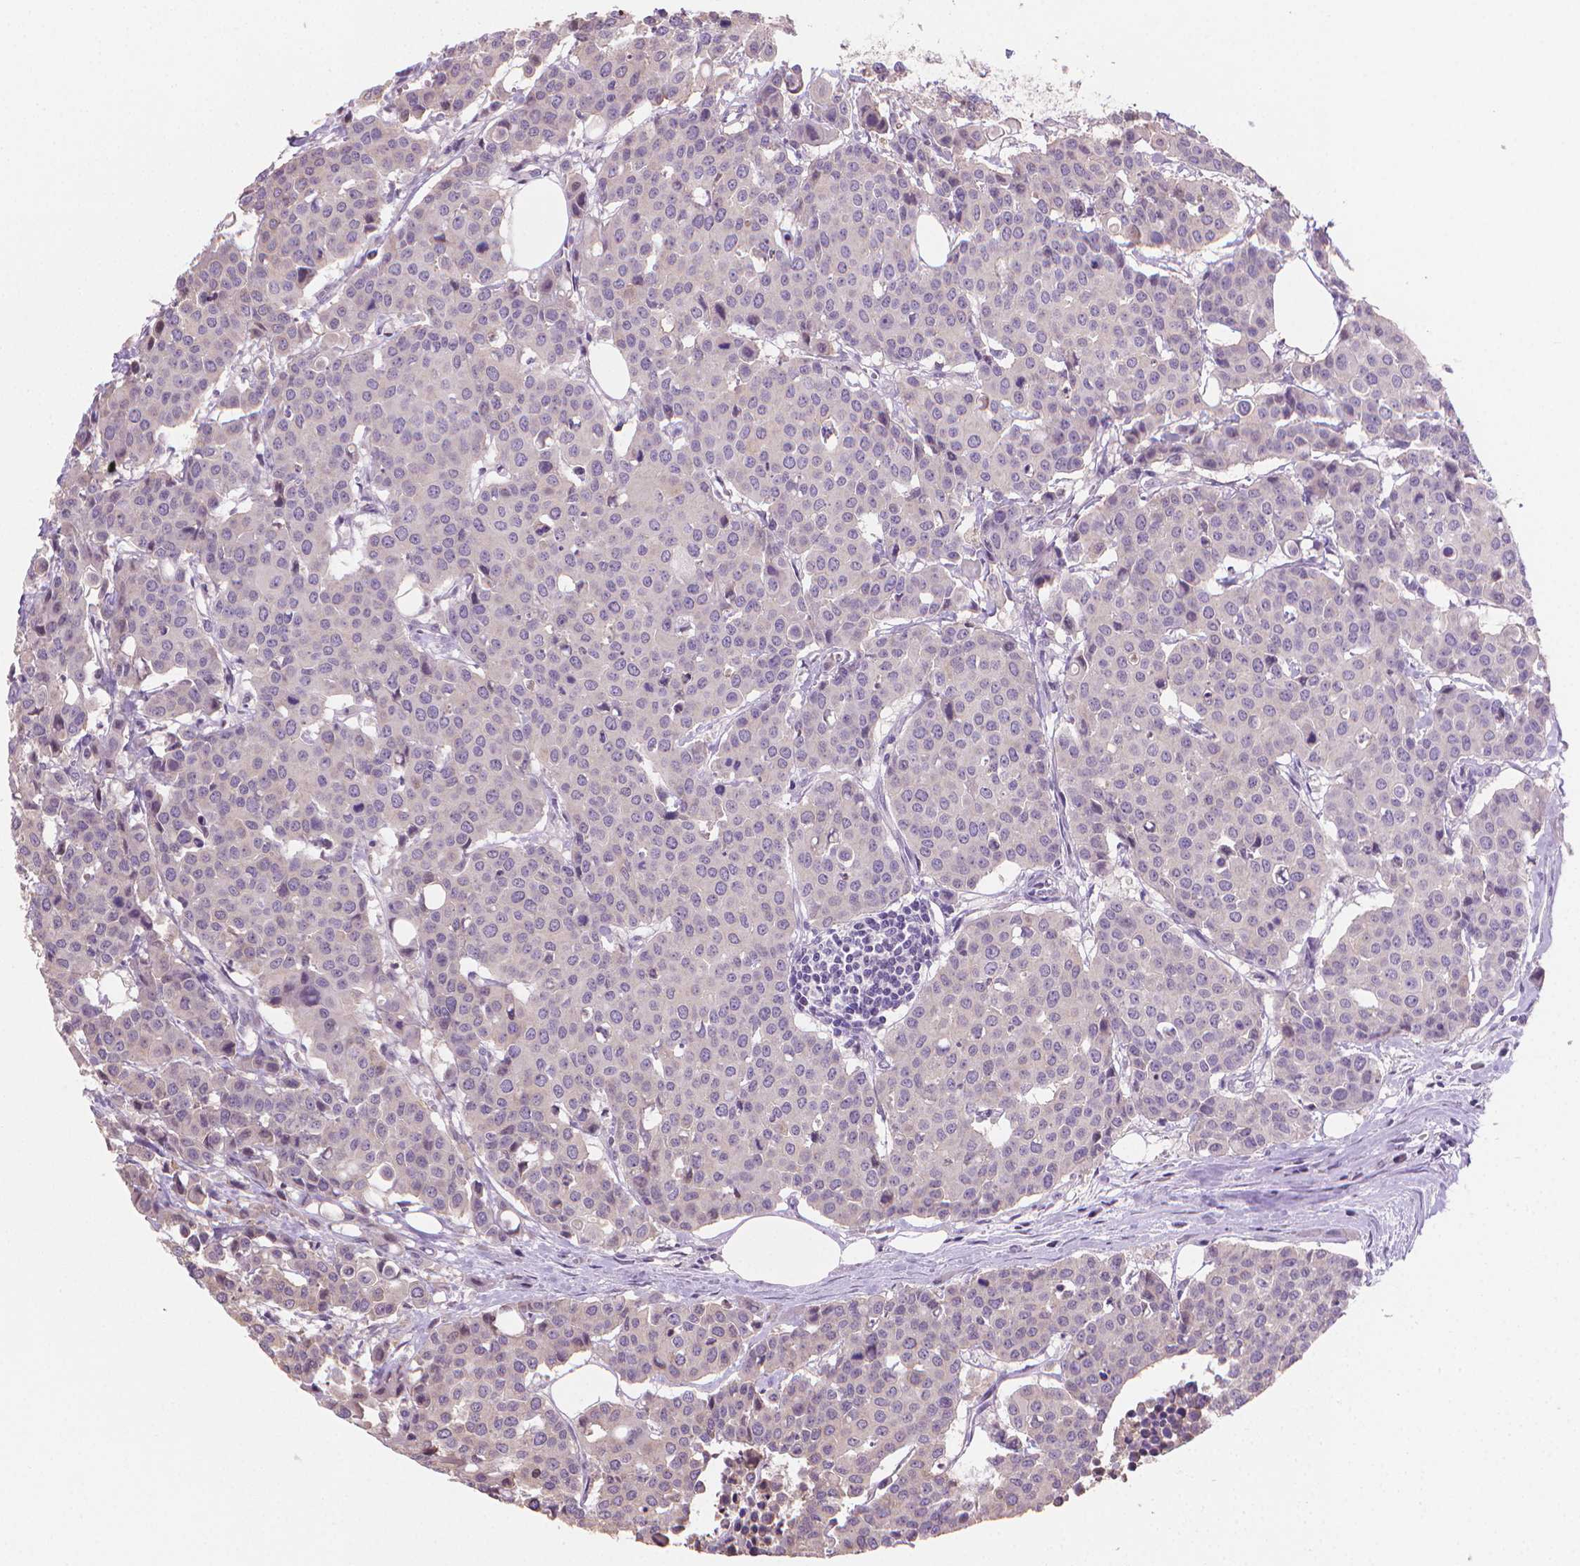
{"staining": {"intensity": "negative", "quantity": "none", "location": "none"}, "tissue": "carcinoid", "cell_type": "Tumor cells", "image_type": "cancer", "snomed": [{"axis": "morphology", "description": "Carcinoid, malignant, NOS"}, {"axis": "topography", "description": "Colon"}], "caption": "Immunohistochemistry (IHC) of human malignant carcinoid exhibits no expression in tumor cells.", "gene": "CLXN", "patient": {"sex": "male", "age": 81}}